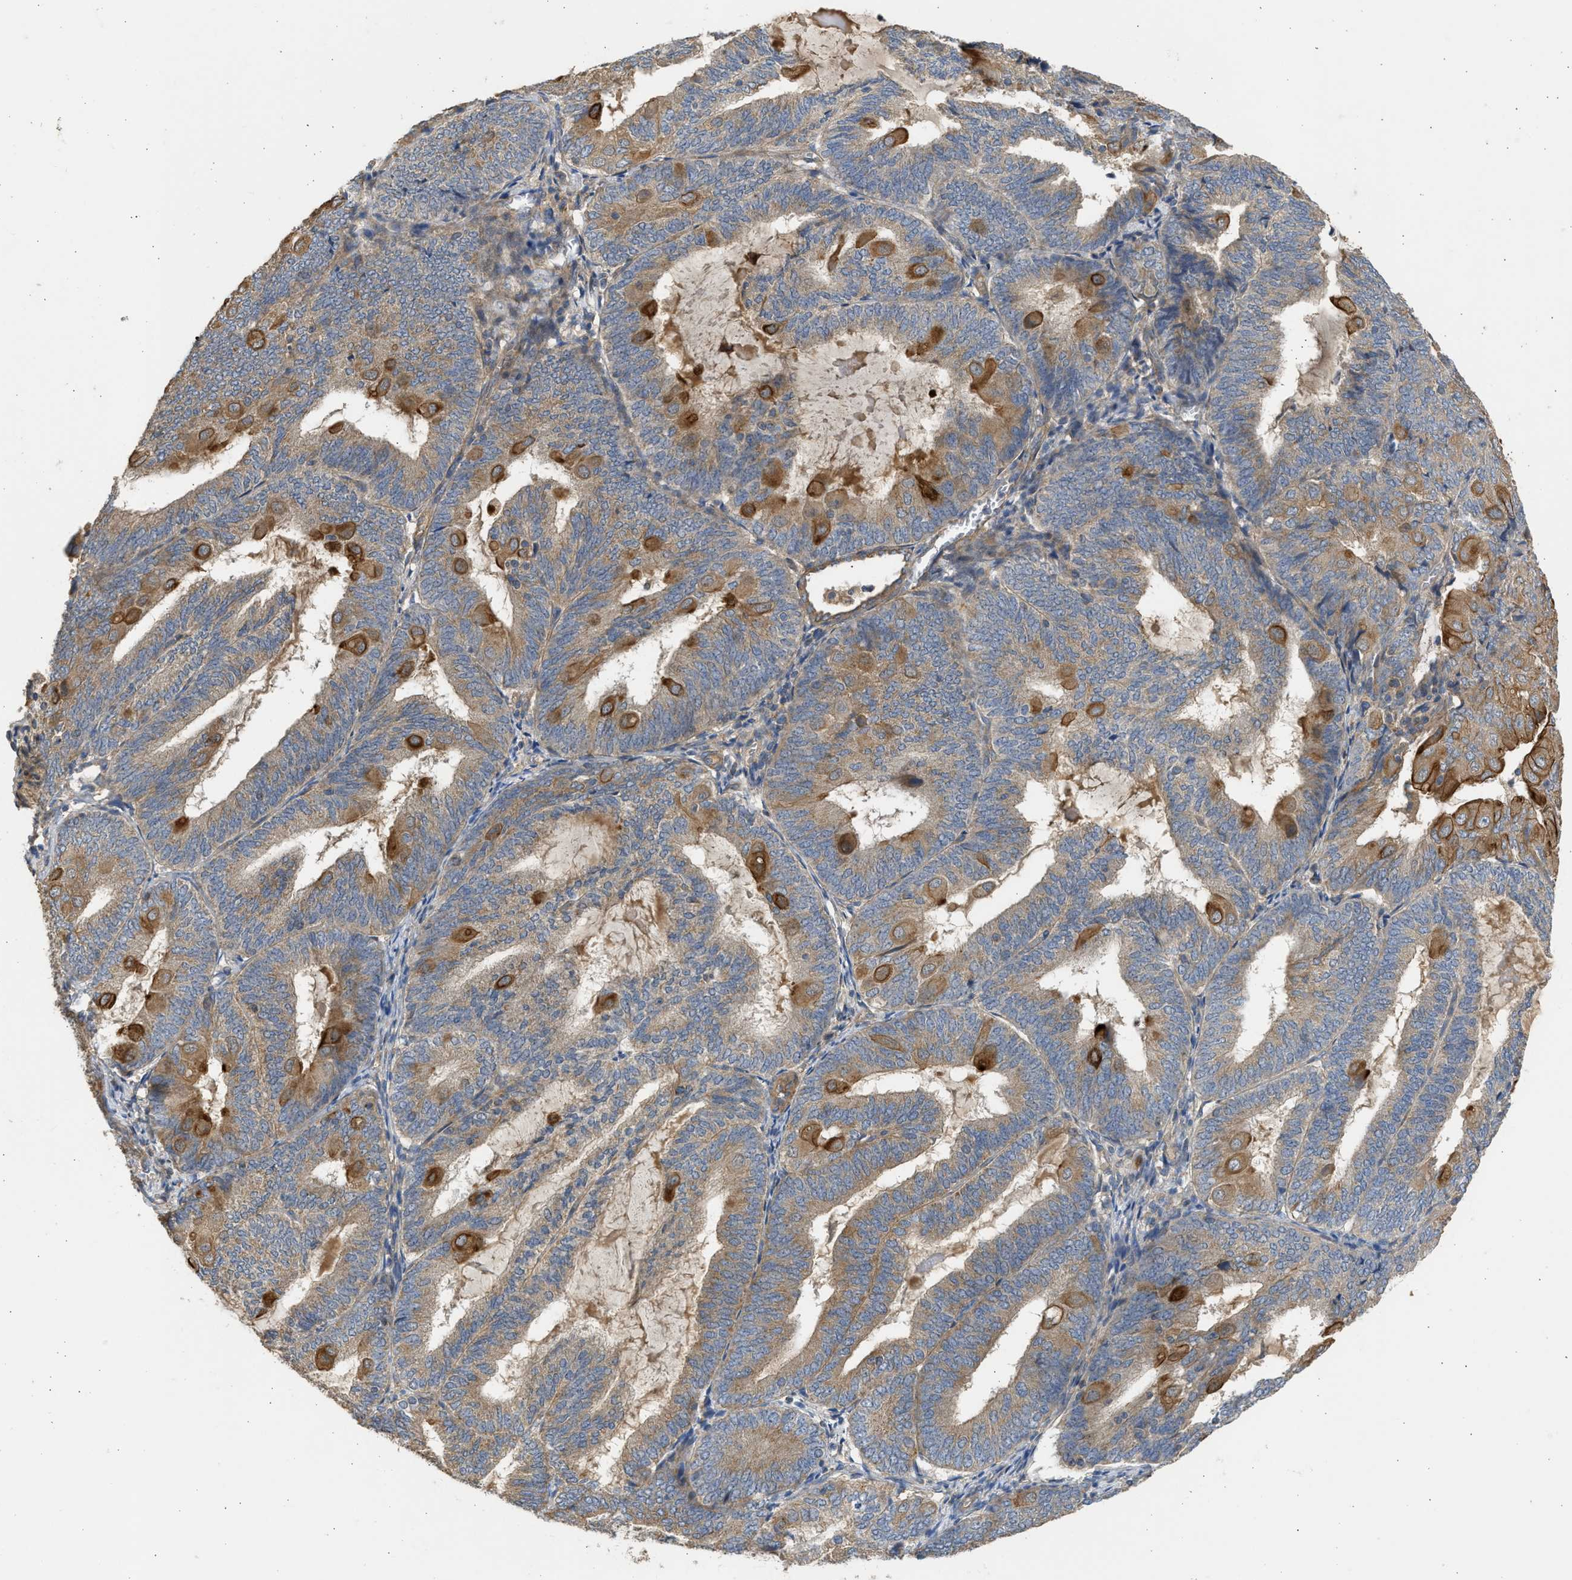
{"staining": {"intensity": "moderate", "quantity": ">75%", "location": "cytoplasmic/membranous"}, "tissue": "endometrial cancer", "cell_type": "Tumor cells", "image_type": "cancer", "snomed": [{"axis": "morphology", "description": "Adenocarcinoma, NOS"}, {"axis": "topography", "description": "Endometrium"}], "caption": "The micrograph reveals immunohistochemical staining of endometrial cancer (adenocarcinoma). There is moderate cytoplasmic/membranous expression is seen in about >75% of tumor cells.", "gene": "CSRNP2", "patient": {"sex": "female", "age": 81}}